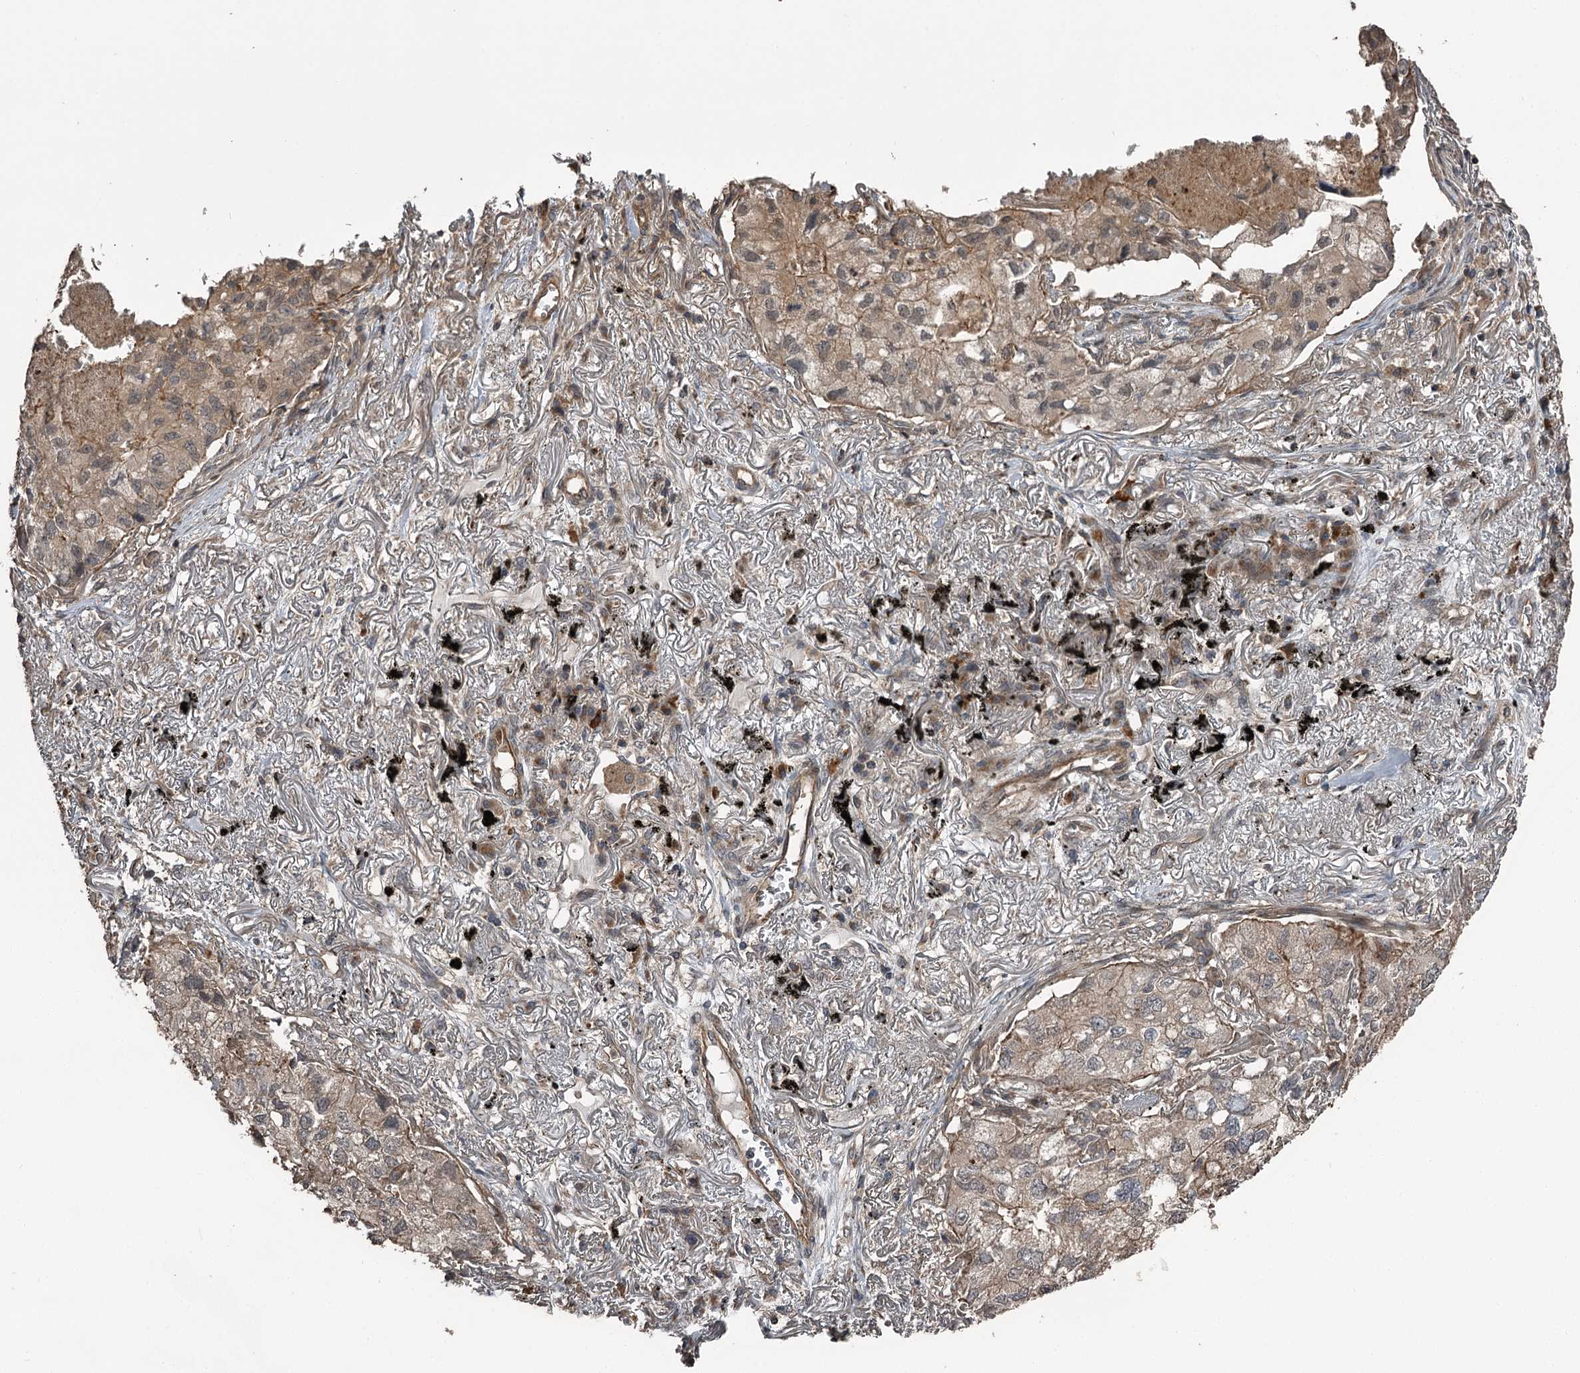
{"staining": {"intensity": "weak", "quantity": ">75%", "location": "cytoplasmic/membranous"}, "tissue": "lung cancer", "cell_type": "Tumor cells", "image_type": "cancer", "snomed": [{"axis": "morphology", "description": "Adenocarcinoma, NOS"}, {"axis": "topography", "description": "Lung"}], "caption": "Weak cytoplasmic/membranous staining is identified in about >75% of tumor cells in lung adenocarcinoma.", "gene": "RAB21", "patient": {"sex": "male", "age": 65}}